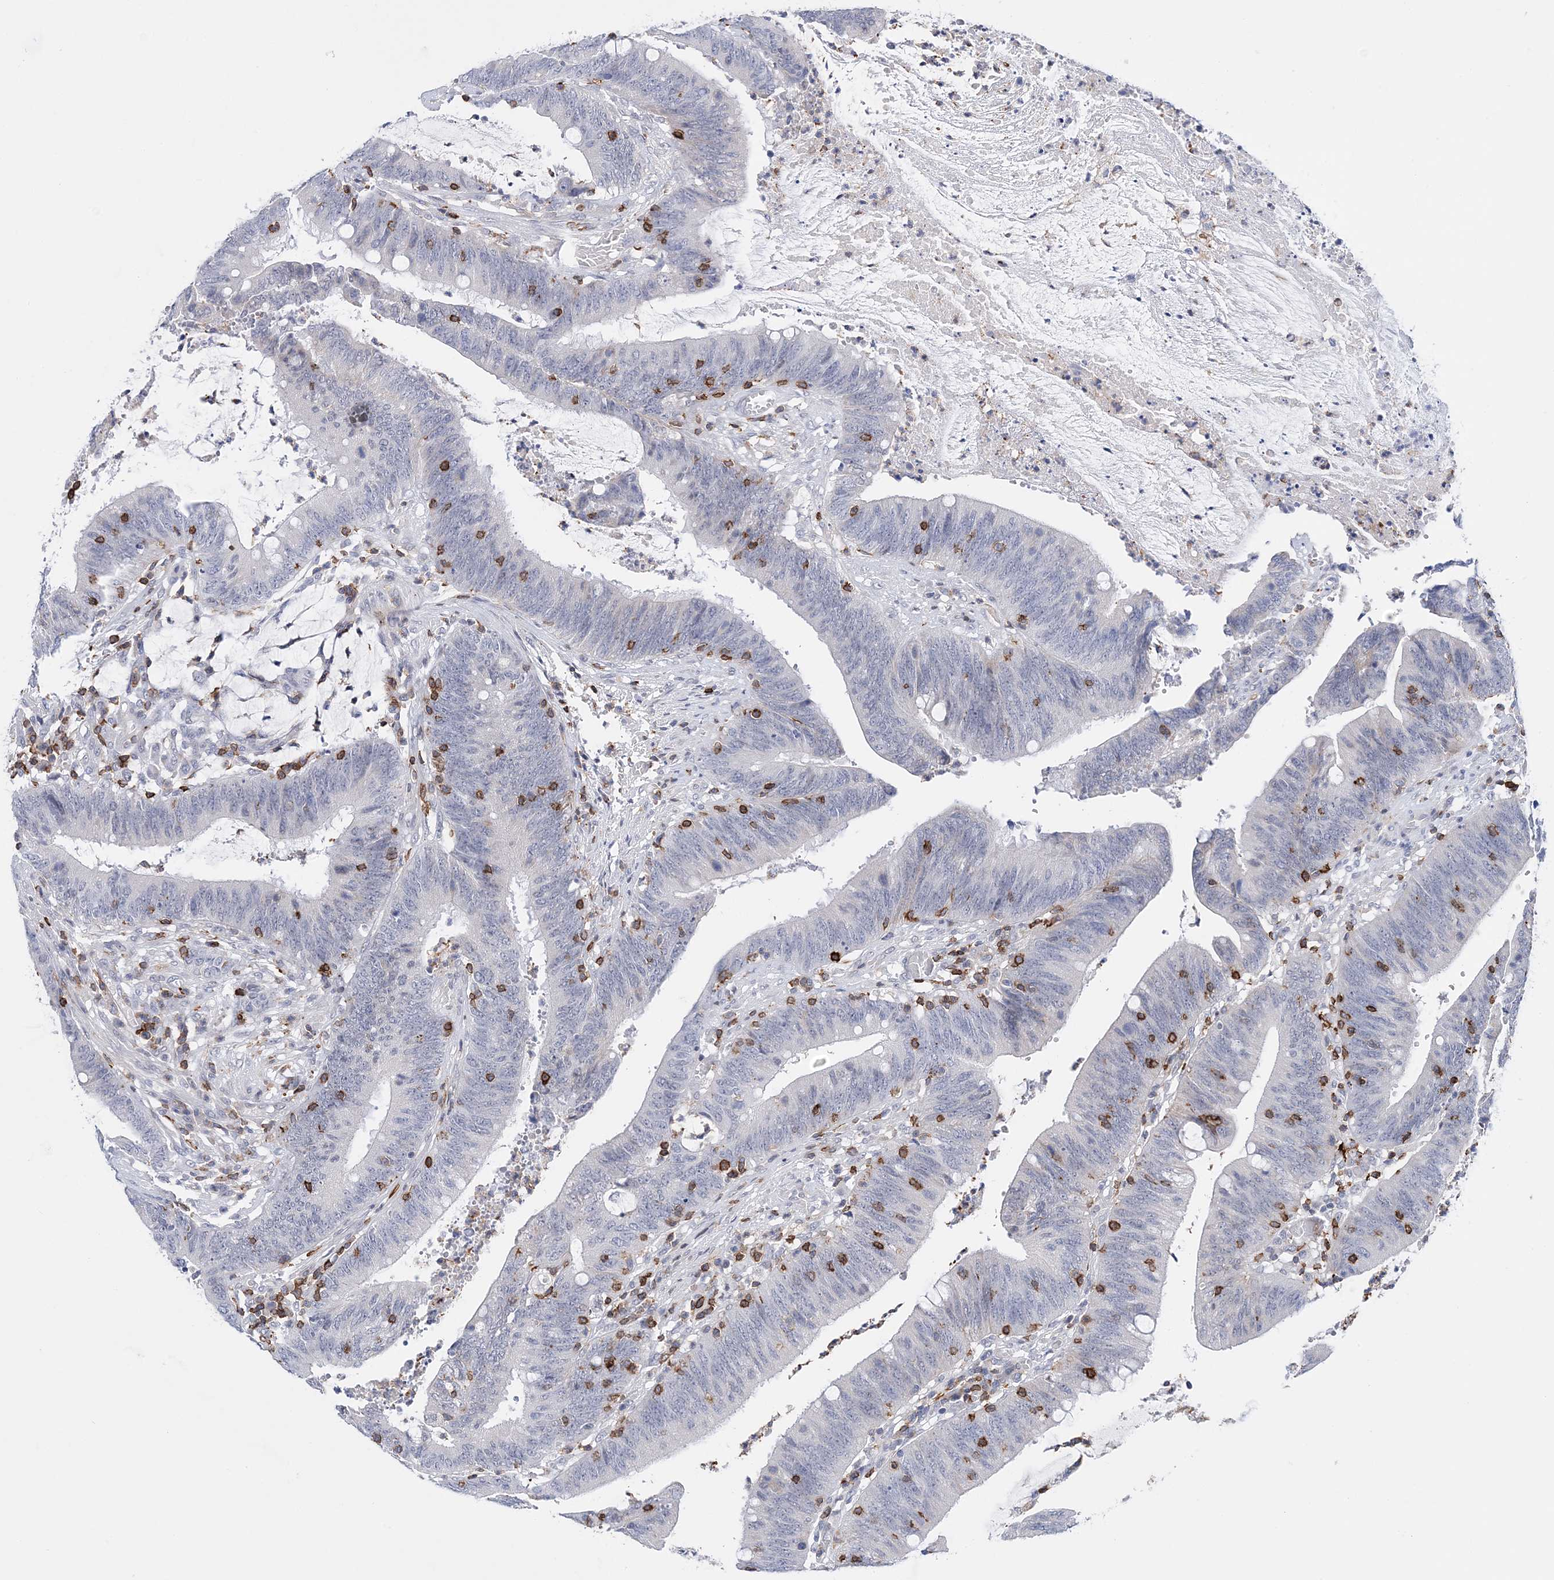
{"staining": {"intensity": "negative", "quantity": "none", "location": "none"}, "tissue": "colorectal cancer", "cell_type": "Tumor cells", "image_type": "cancer", "snomed": [{"axis": "morphology", "description": "Adenocarcinoma, NOS"}, {"axis": "topography", "description": "Rectum"}], "caption": "The image displays no staining of tumor cells in colorectal cancer.", "gene": "PRMT9", "patient": {"sex": "female", "age": 66}}